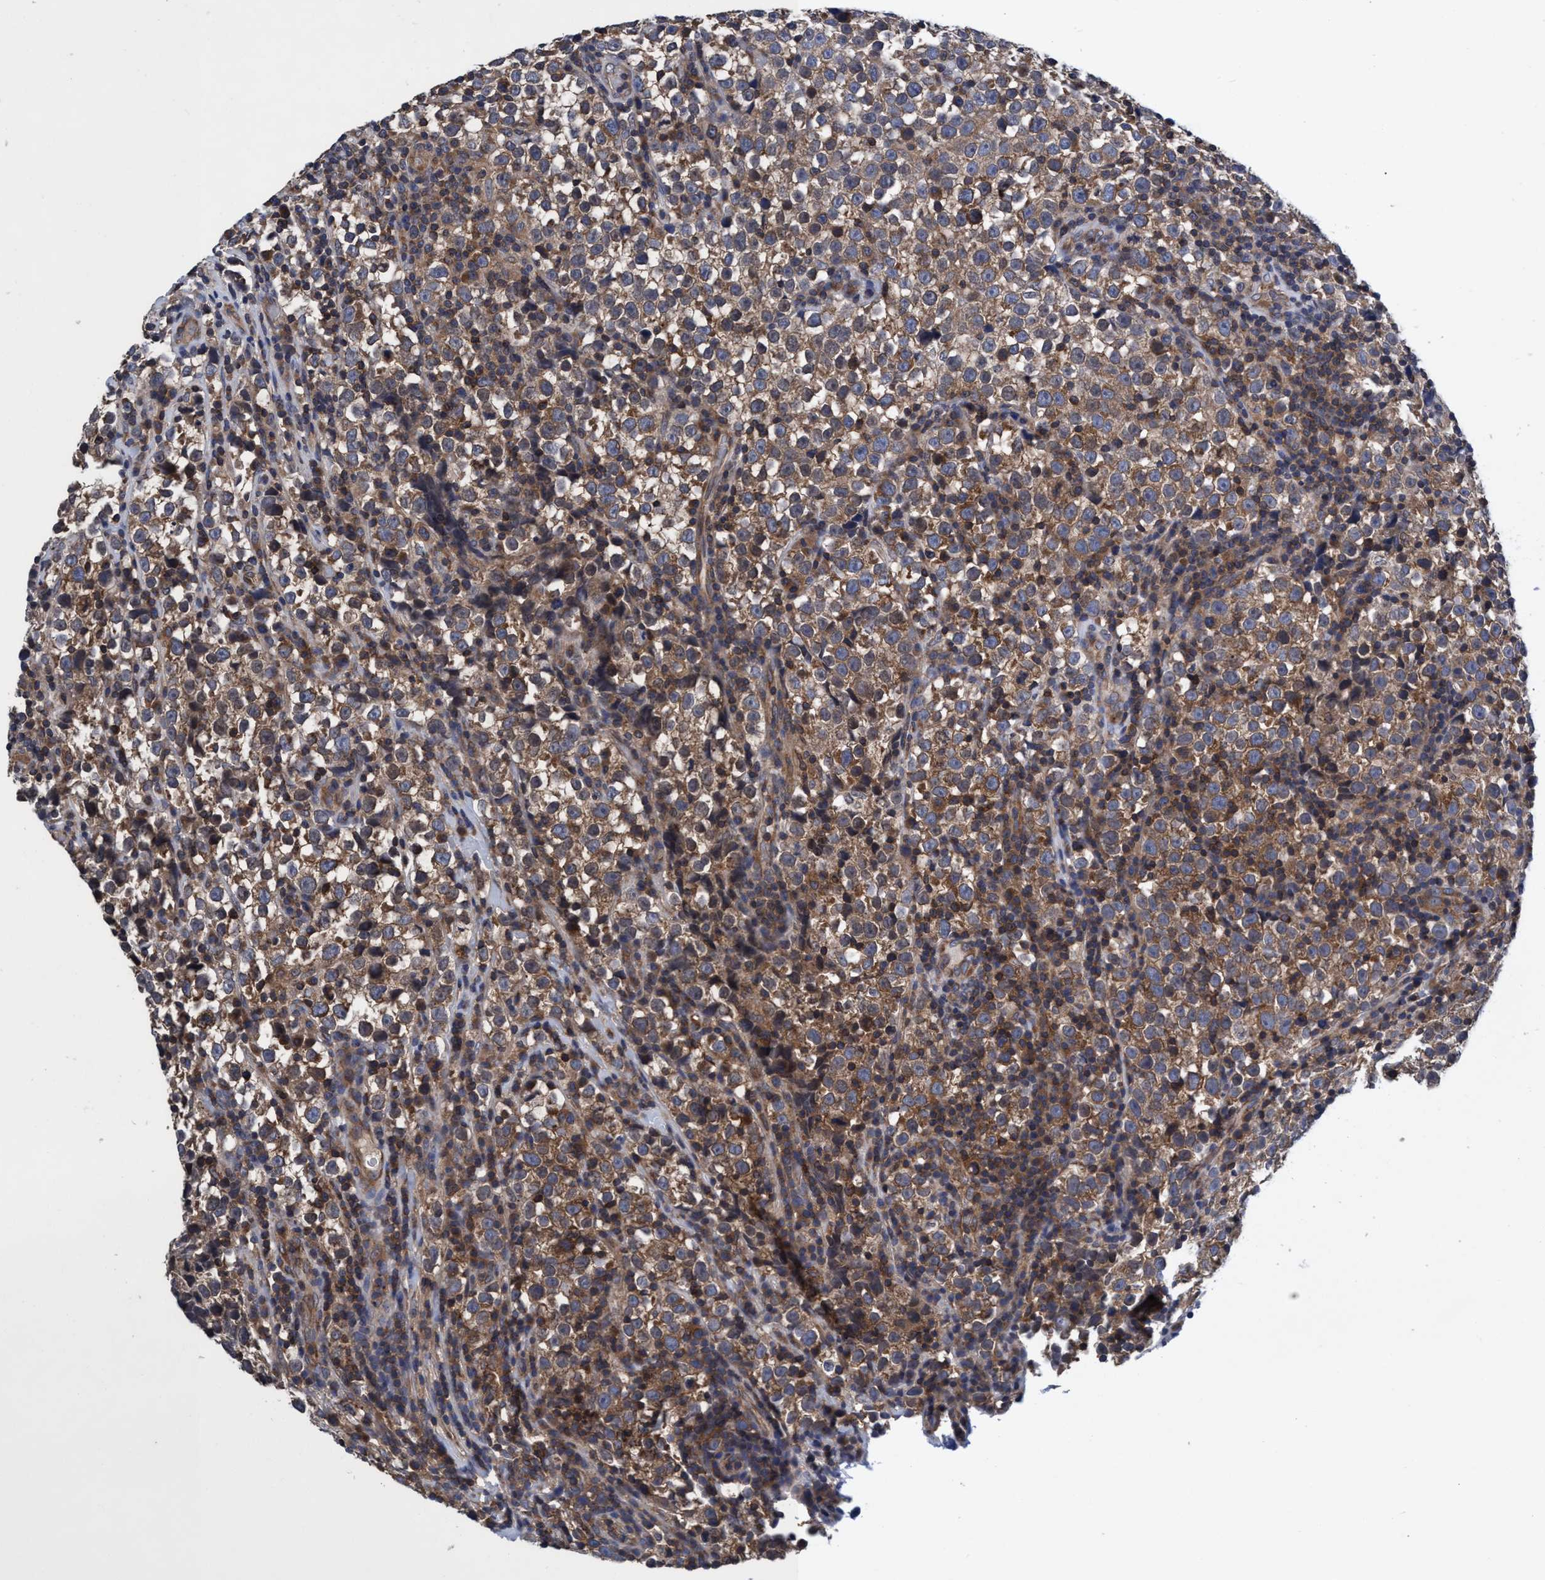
{"staining": {"intensity": "moderate", "quantity": ">75%", "location": "cytoplasmic/membranous"}, "tissue": "testis cancer", "cell_type": "Tumor cells", "image_type": "cancer", "snomed": [{"axis": "morphology", "description": "Normal tissue, NOS"}, {"axis": "morphology", "description": "Seminoma, NOS"}, {"axis": "topography", "description": "Testis"}], "caption": "This histopathology image exhibits IHC staining of human testis seminoma, with medium moderate cytoplasmic/membranous positivity in about >75% of tumor cells.", "gene": "CALCOCO2", "patient": {"sex": "male", "age": 43}}